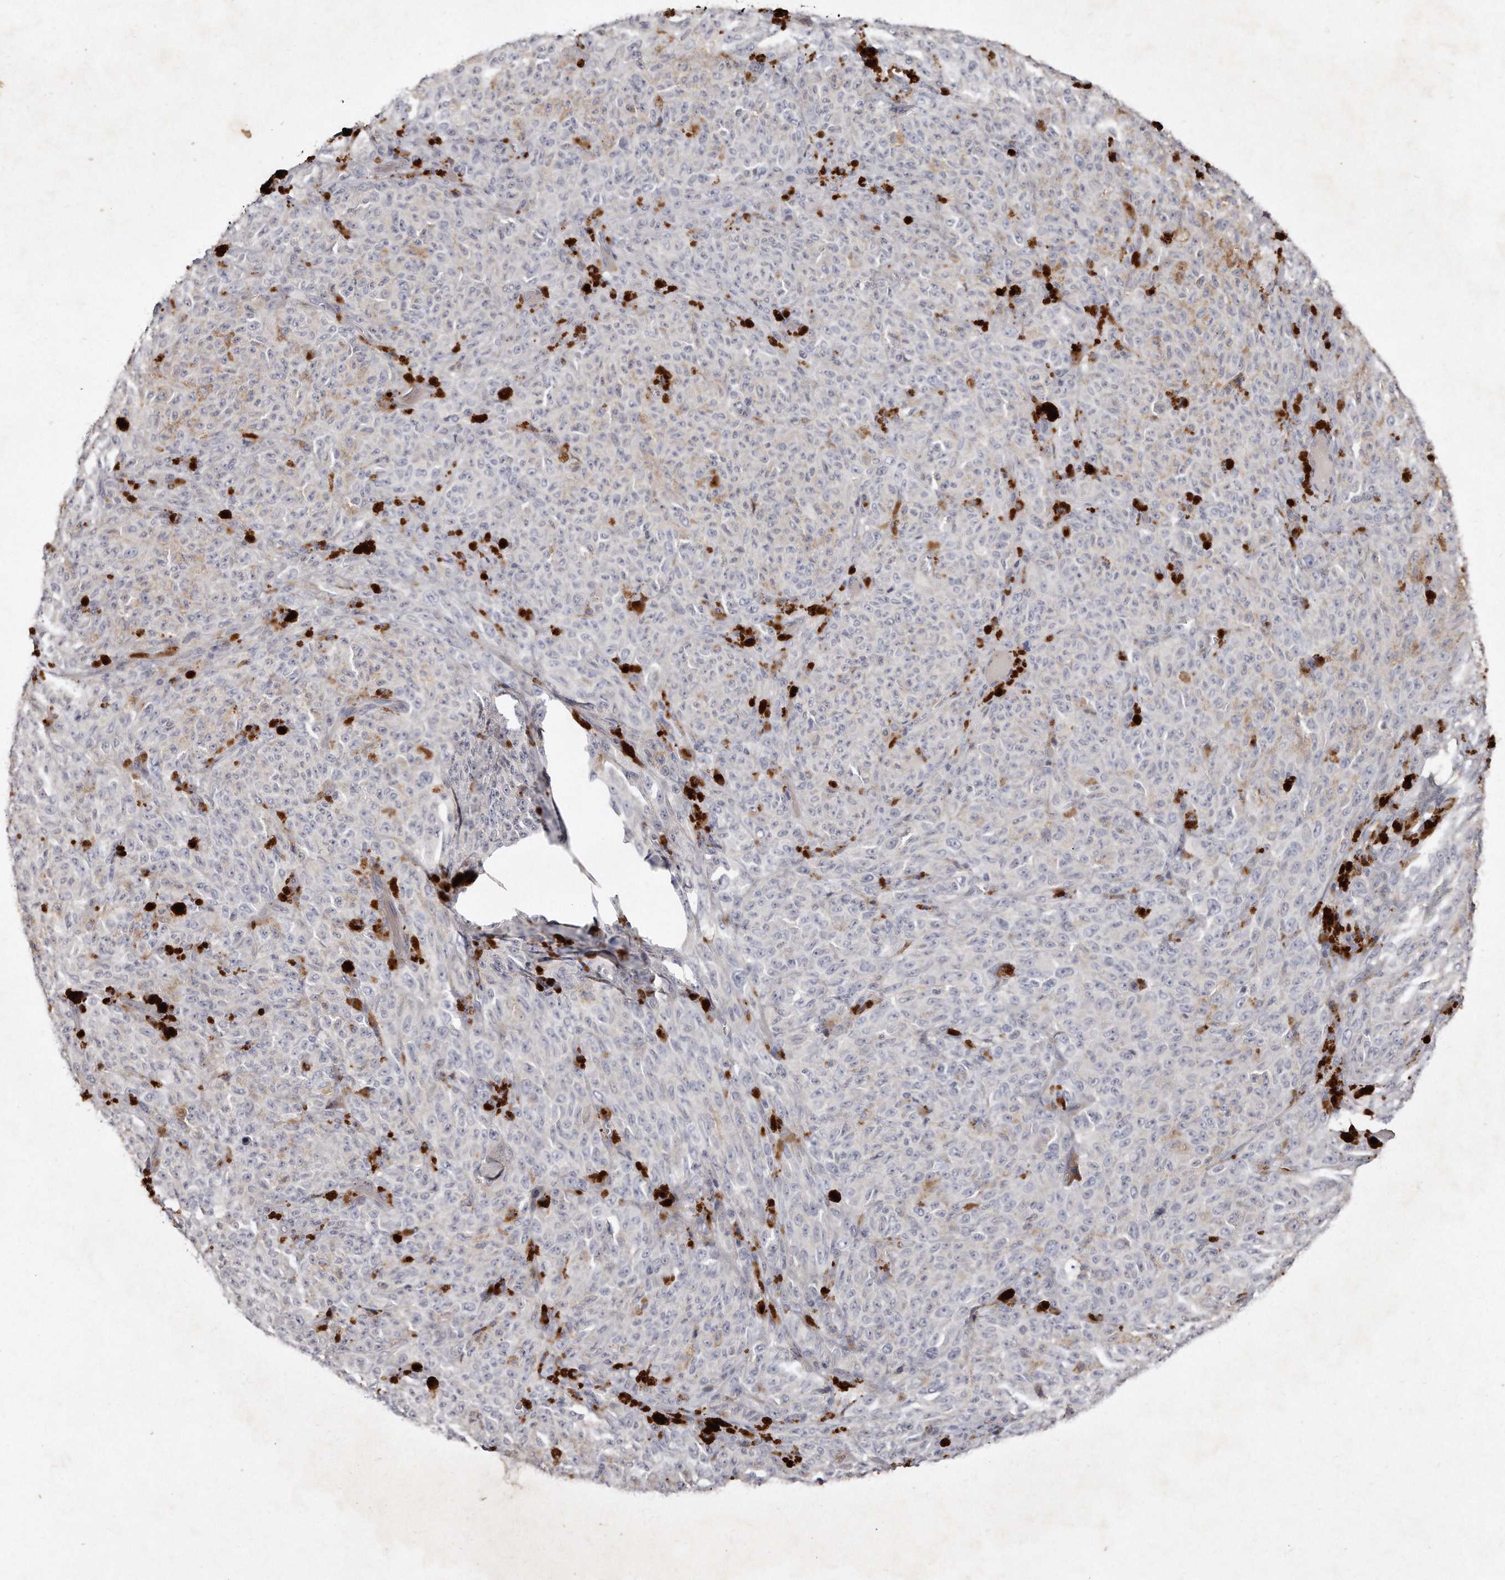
{"staining": {"intensity": "negative", "quantity": "none", "location": "none"}, "tissue": "melanoma", "cell_type": "Tumor cells", "image_type": "cancer", "snomed": [{"axis": "morphology", "description": "Malignant melanoma, NOS"}, {"axis": "topography", "description": "Skin"}], "caption": "This micrograph is of melanoma stained with IHC to label a protein in brown with the nuclei are counter-stained blue. There is no positivity in tumor cells.", "gene": "TECR", "patient": {"sex": "female", "age": 82}}